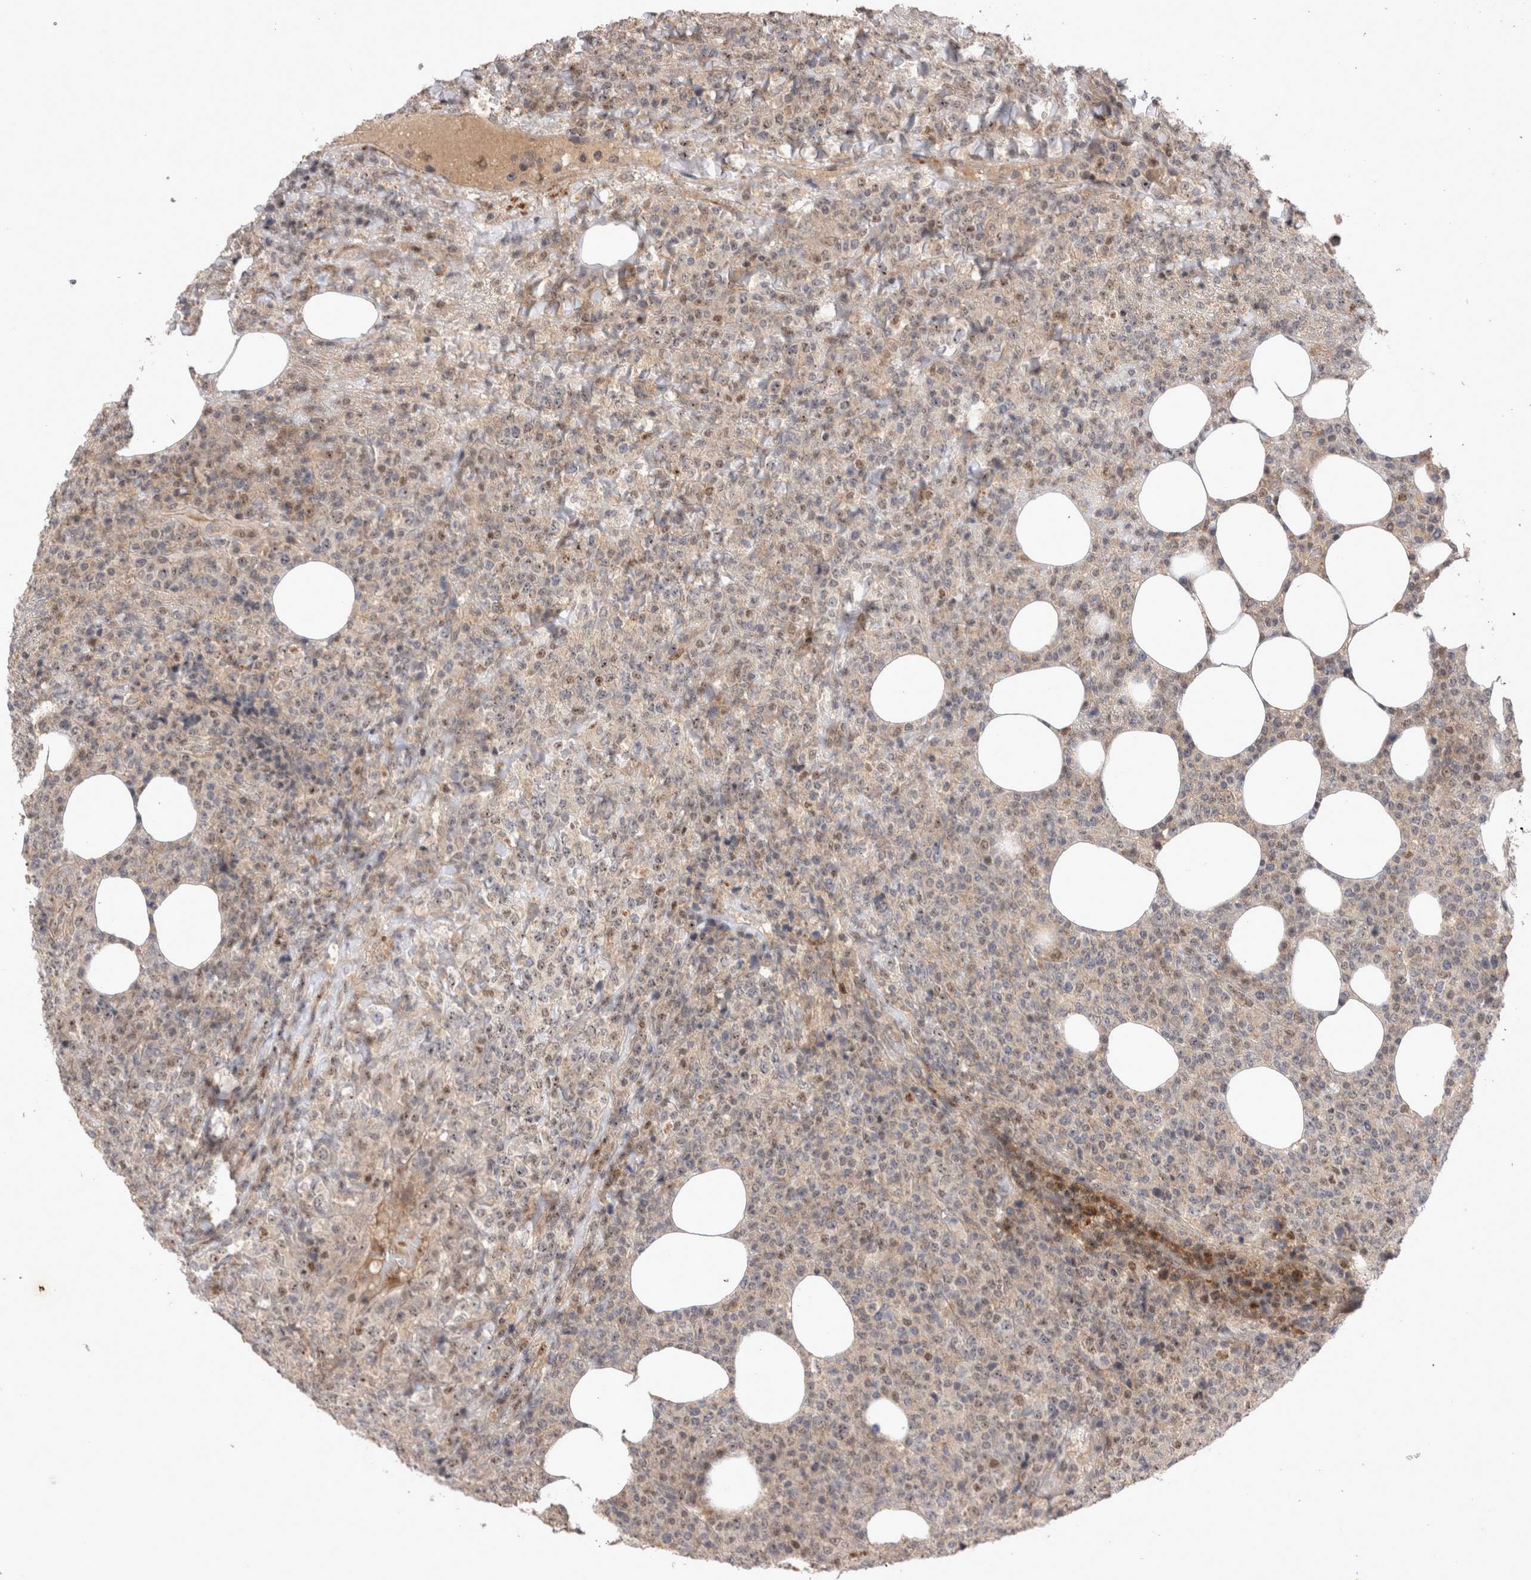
{"staining": {"intensity": "moderate", "quantity": "25%-75%", "location": "nuclear"}, "tissue": "lymphoma", "cell_type": "Tumor cells", "image_type": "cancer", "snomed": [{"axis": "morphology", "description": "Malignant lymphoma, non-Hodgkin's type, High grade"}, {"axis": "topography", "description": "Lymph node"}], "caption": "Lymphoma was stained to show a protein in brown. There is medium levels of moderate nuclear positivity in approximately 25%-75% of tumor cells.", "gene": "STK11", "patient": {"sex": "male", "age": 13}}